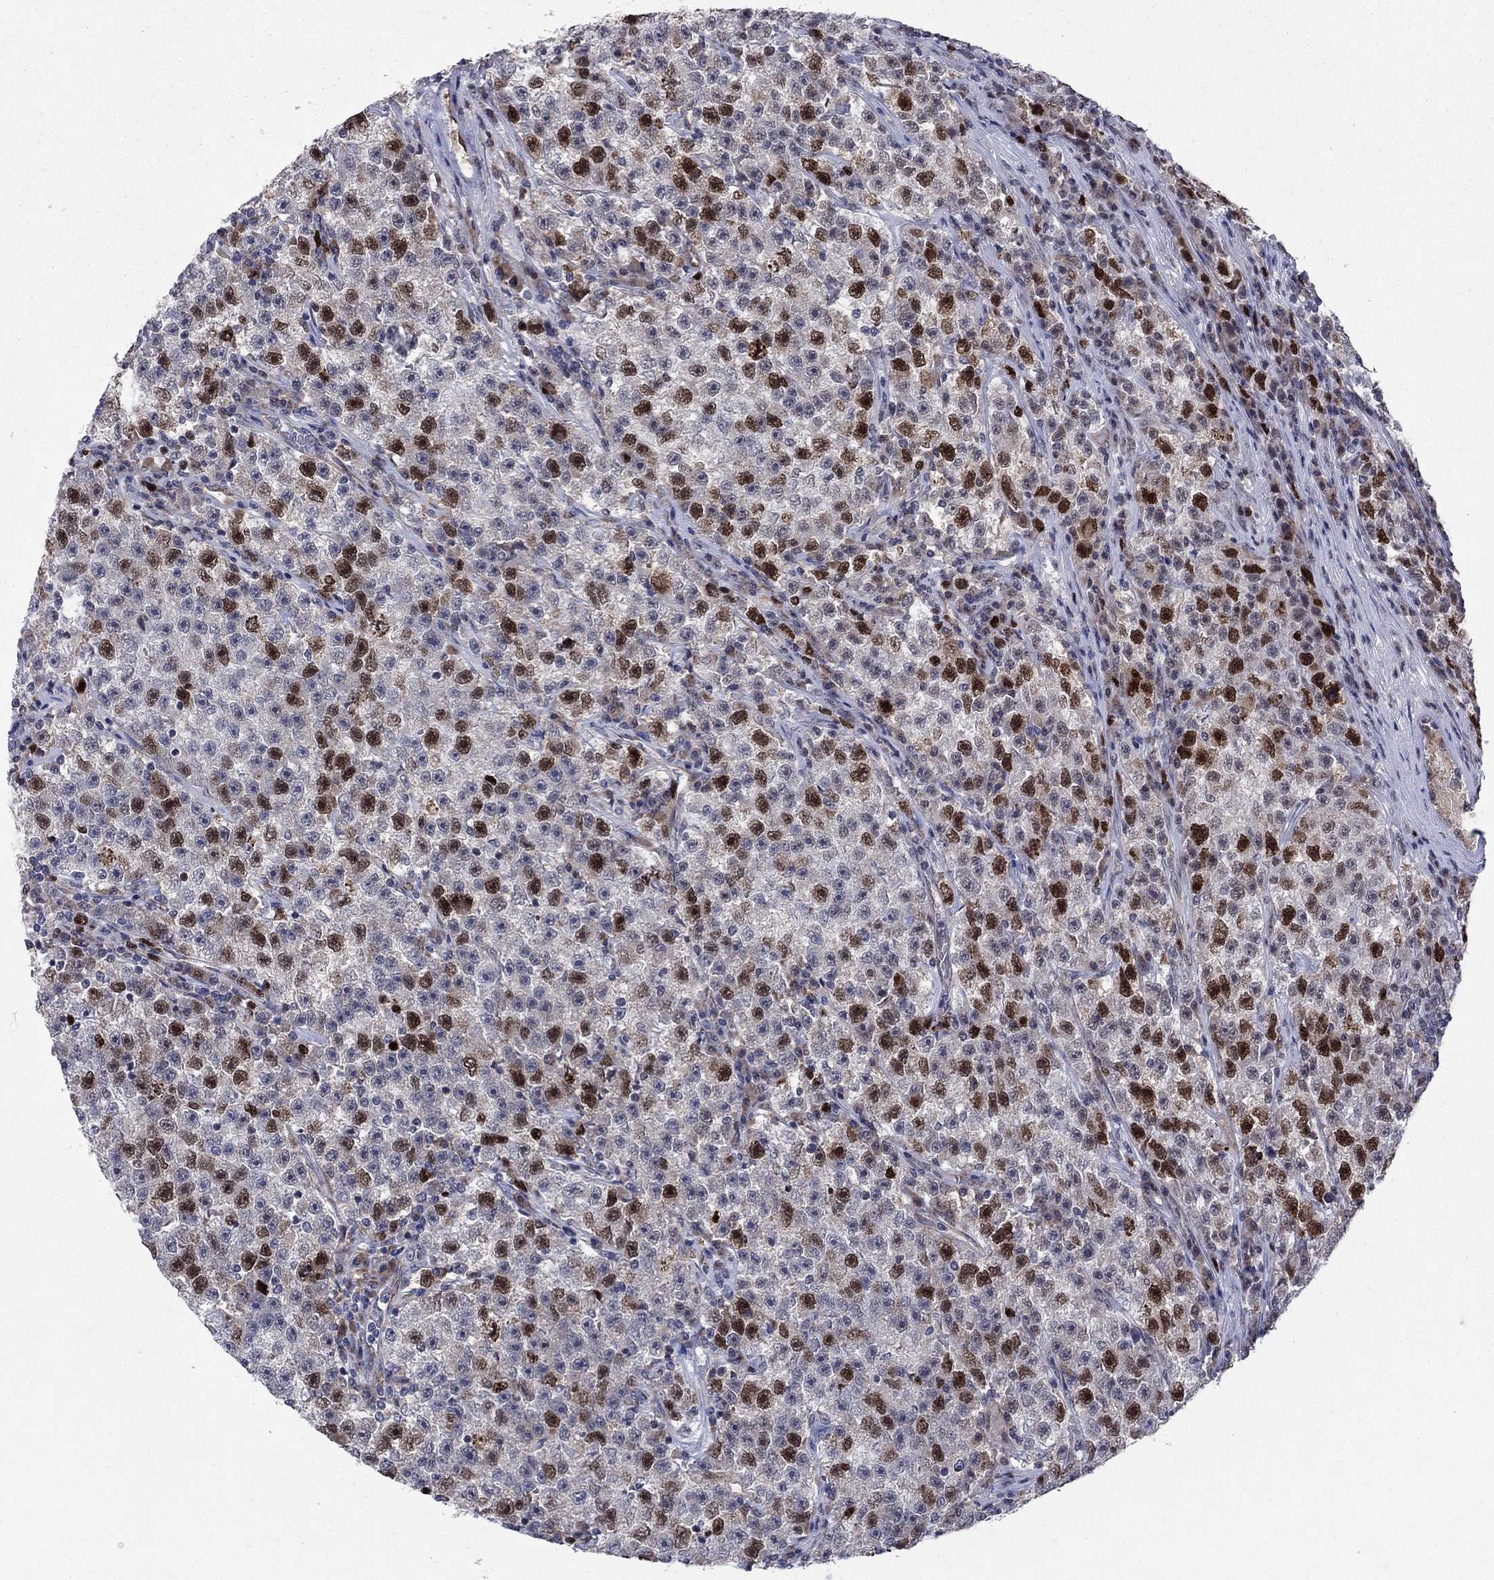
{"staining": {"intensity": "strong", "quantity": "25%-75%", "location": "nuclear"}, "tissue": "testis cancer", "cell_type": "Tumor cells", "image_type": "cancer", "snomed": [{"axis": "morphology", "description": "Seminoma, NOS"}, {"axis": "topography", "description": "Testis"}], "caption": "Immunohistochemical staining of human testis cancer exhibits high levels of strong nuclear positivity in approximately 25%-75% of tumor cells.", "gene": "CDCA5", "patient": {"sex": "male", "age": 22}}